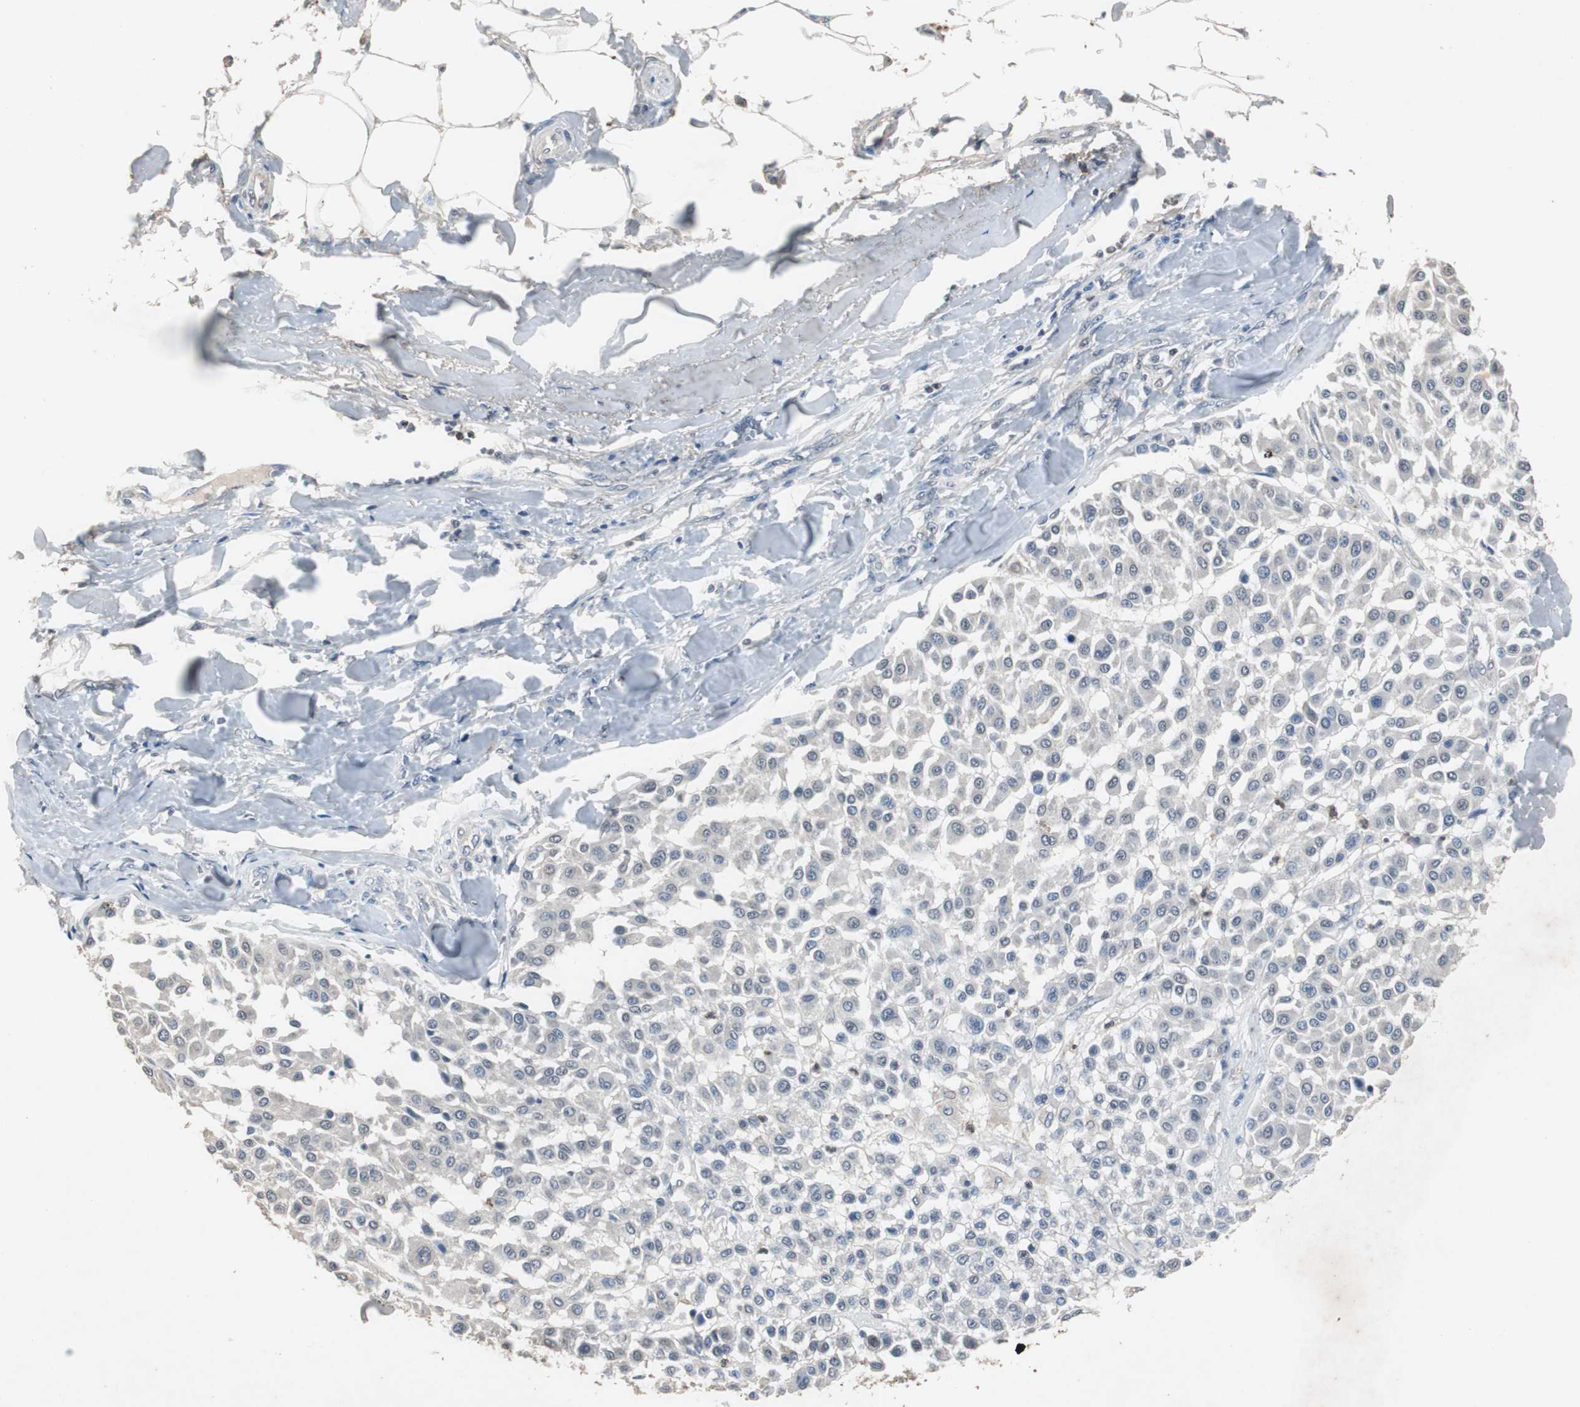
{"staining": {"intensity": "weak", "quantity": "25%-75%", "location": "cytoplasmic/membranous,nuclear"}, "tissue": "melanoma", "cell_type": "Tumor cells", "image_type": "cancer", "snomed": [{"axis": "morphology", "description": "Malignant melanoma, Metastatic site"}, {"axis": "topography", "description": "Soft tissue"}], "caption": "Weak cytoplasmic/membranous and nuclear staining is seen in approximately 25%-75% of tumor cells in melanoma.", "gene": "ADNP2", "patient": {"sex": "male", "age": 41}}